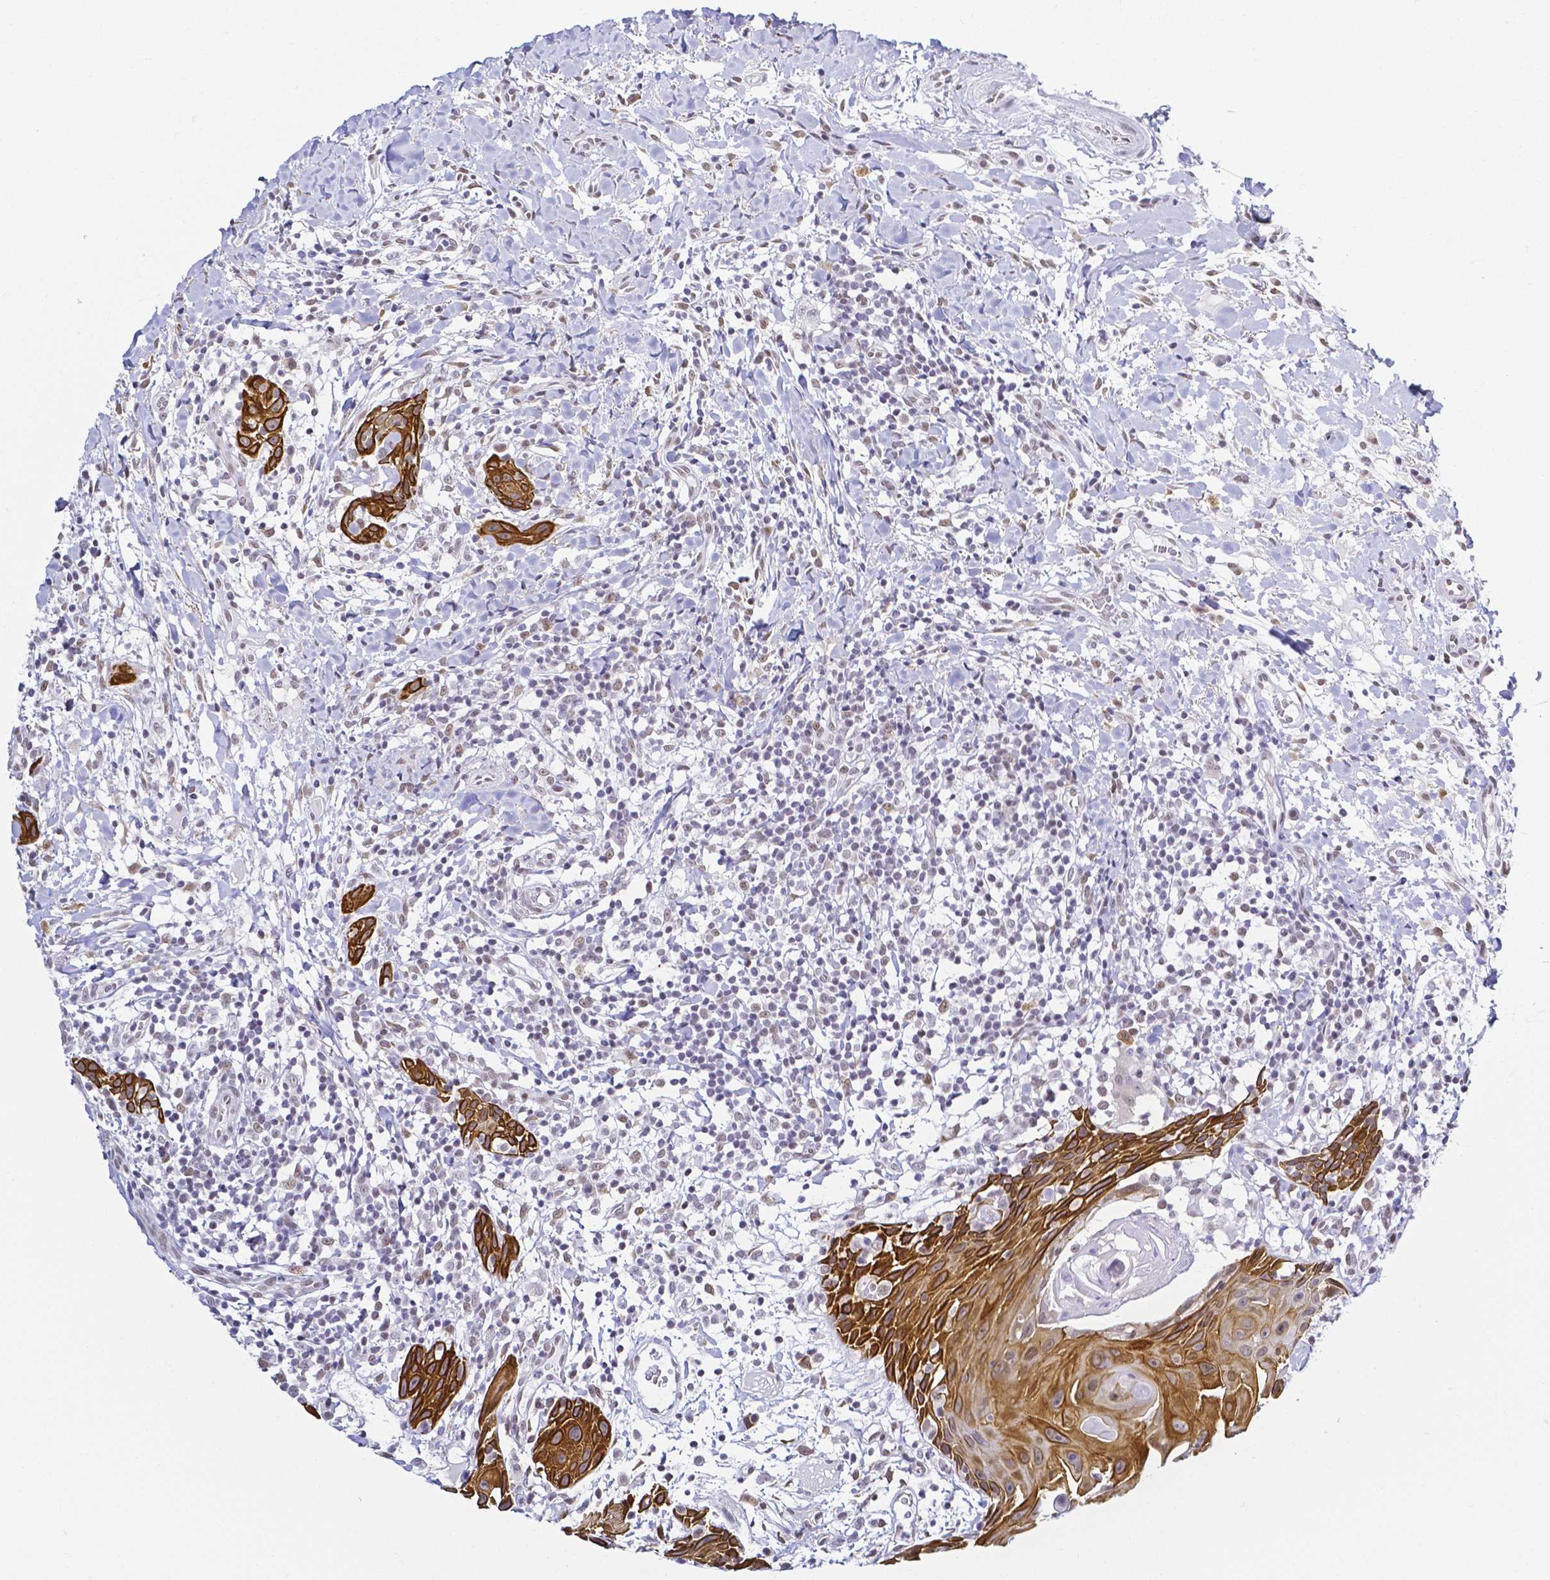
{"staining": {"intensity": "strong", "quantity": ">75%", "location": "cytoplasmic/membranous"}, "tissue": "head and neck cancer", "cell_type": "Tumor cells", "image_type": "cancer", "snomed": [{"axis": "morphology", "description": "Squamous cell carcinoma, NOS"}, {"axis": "topography", "description": "Oral tissue"}, {"axis": "topography", "description": "Head-Neck"}], "caption": "Squamous cell carcinoma (head and neck) stained with a protein marker exhibits strong staining in tumor cells.", "gene": "FAM83G", "patient": {"sex": "male", "age": 49}}